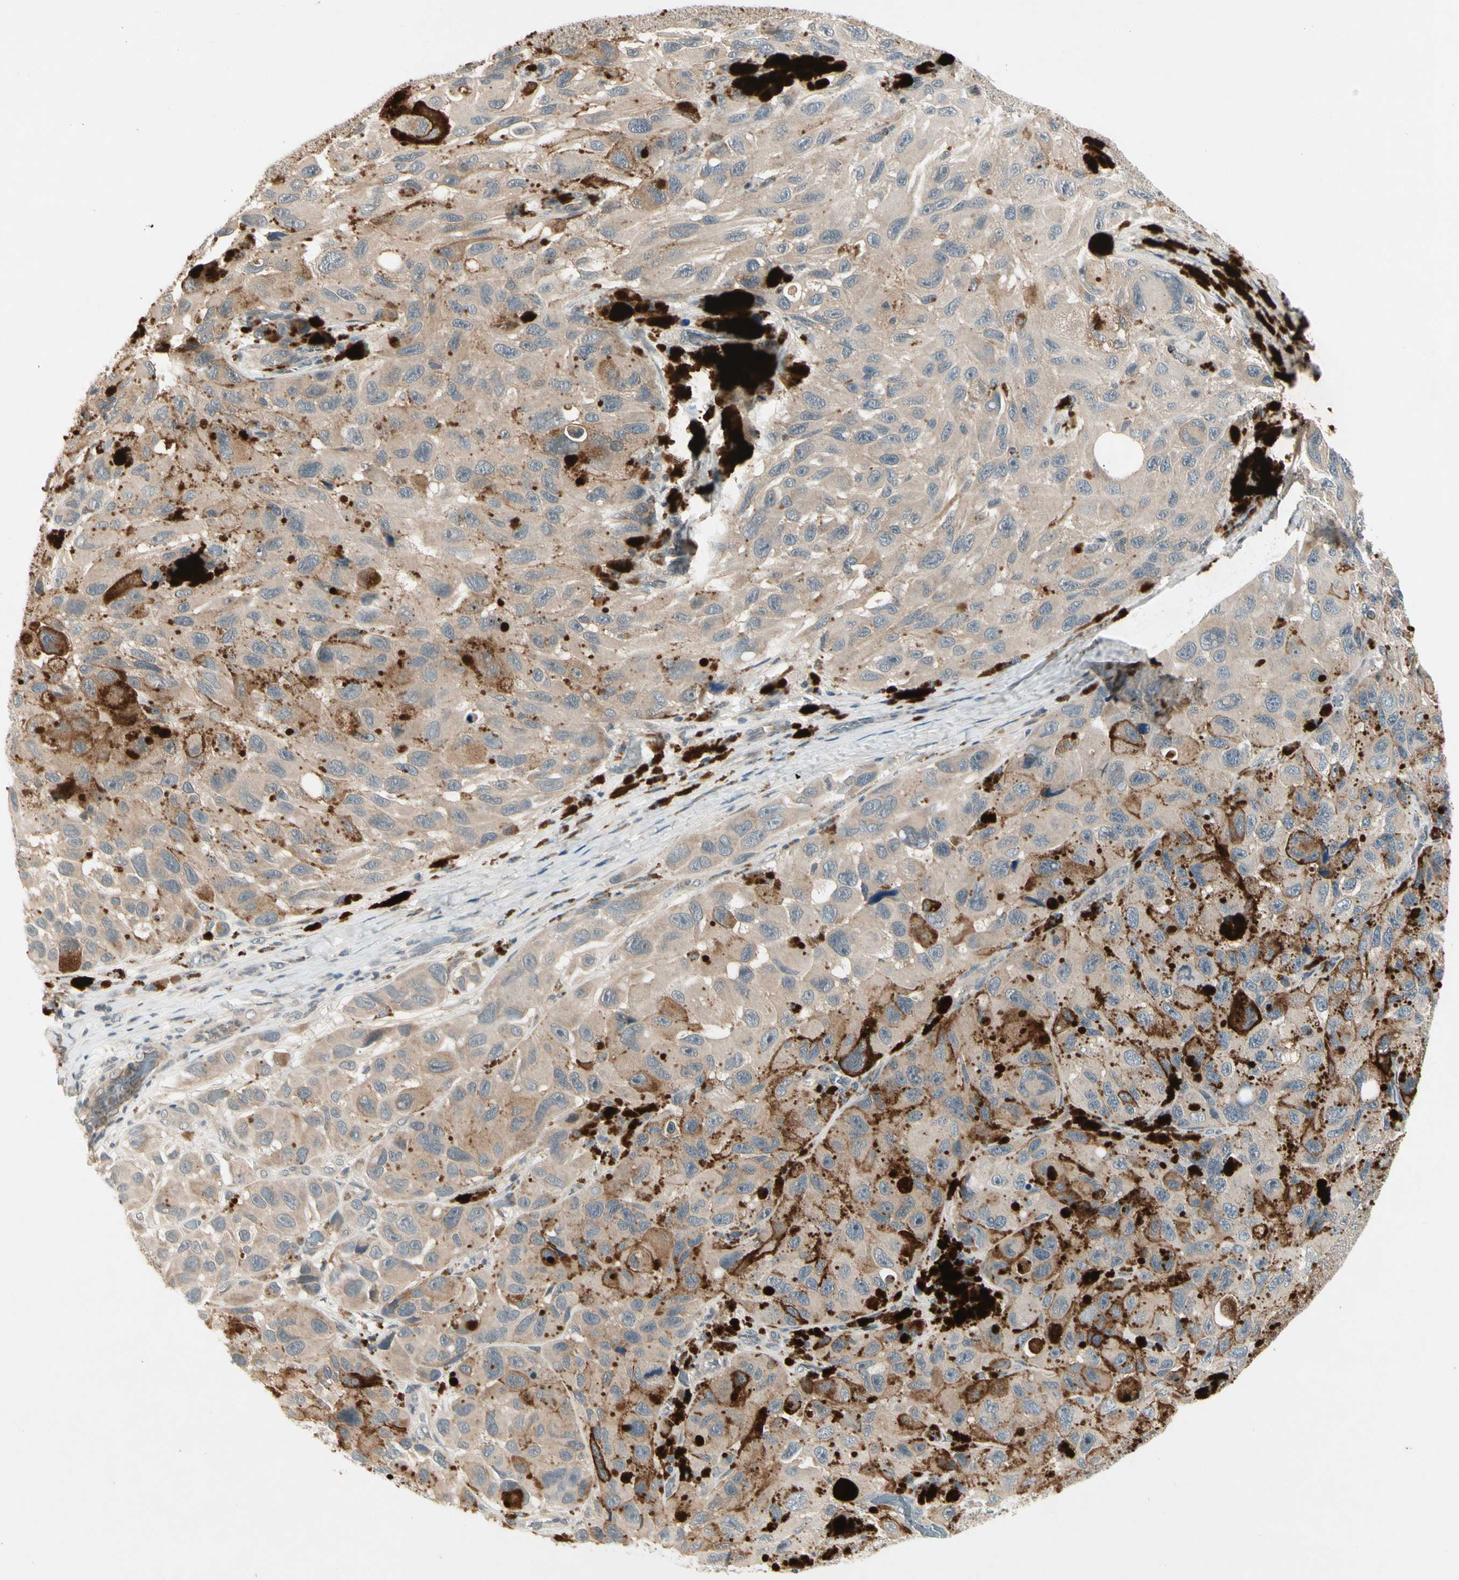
{"staining": {"intensity": "weak", "quantity": ">75%", "location": "cytoplasmic/membranous"}, "tissue": "melanoma", "cell_type": "Tumor cells", "image_type": "cancer", "snomed": [{"axis": "morphology", "description": "Malignant melanoma, NOS"}, {"axis": "topography", "description": "Skin"}], "caption": "Malignant melanoma stained with DAB (3,3'-diaminobenzidine) immunohistochemistry (IHC) shows low levels of weak cytoplasmic/membranous positivity in approximately >75% of tumor cells.", "gene": "CCL4", "patient": {"sex": "female", "age": 73}}